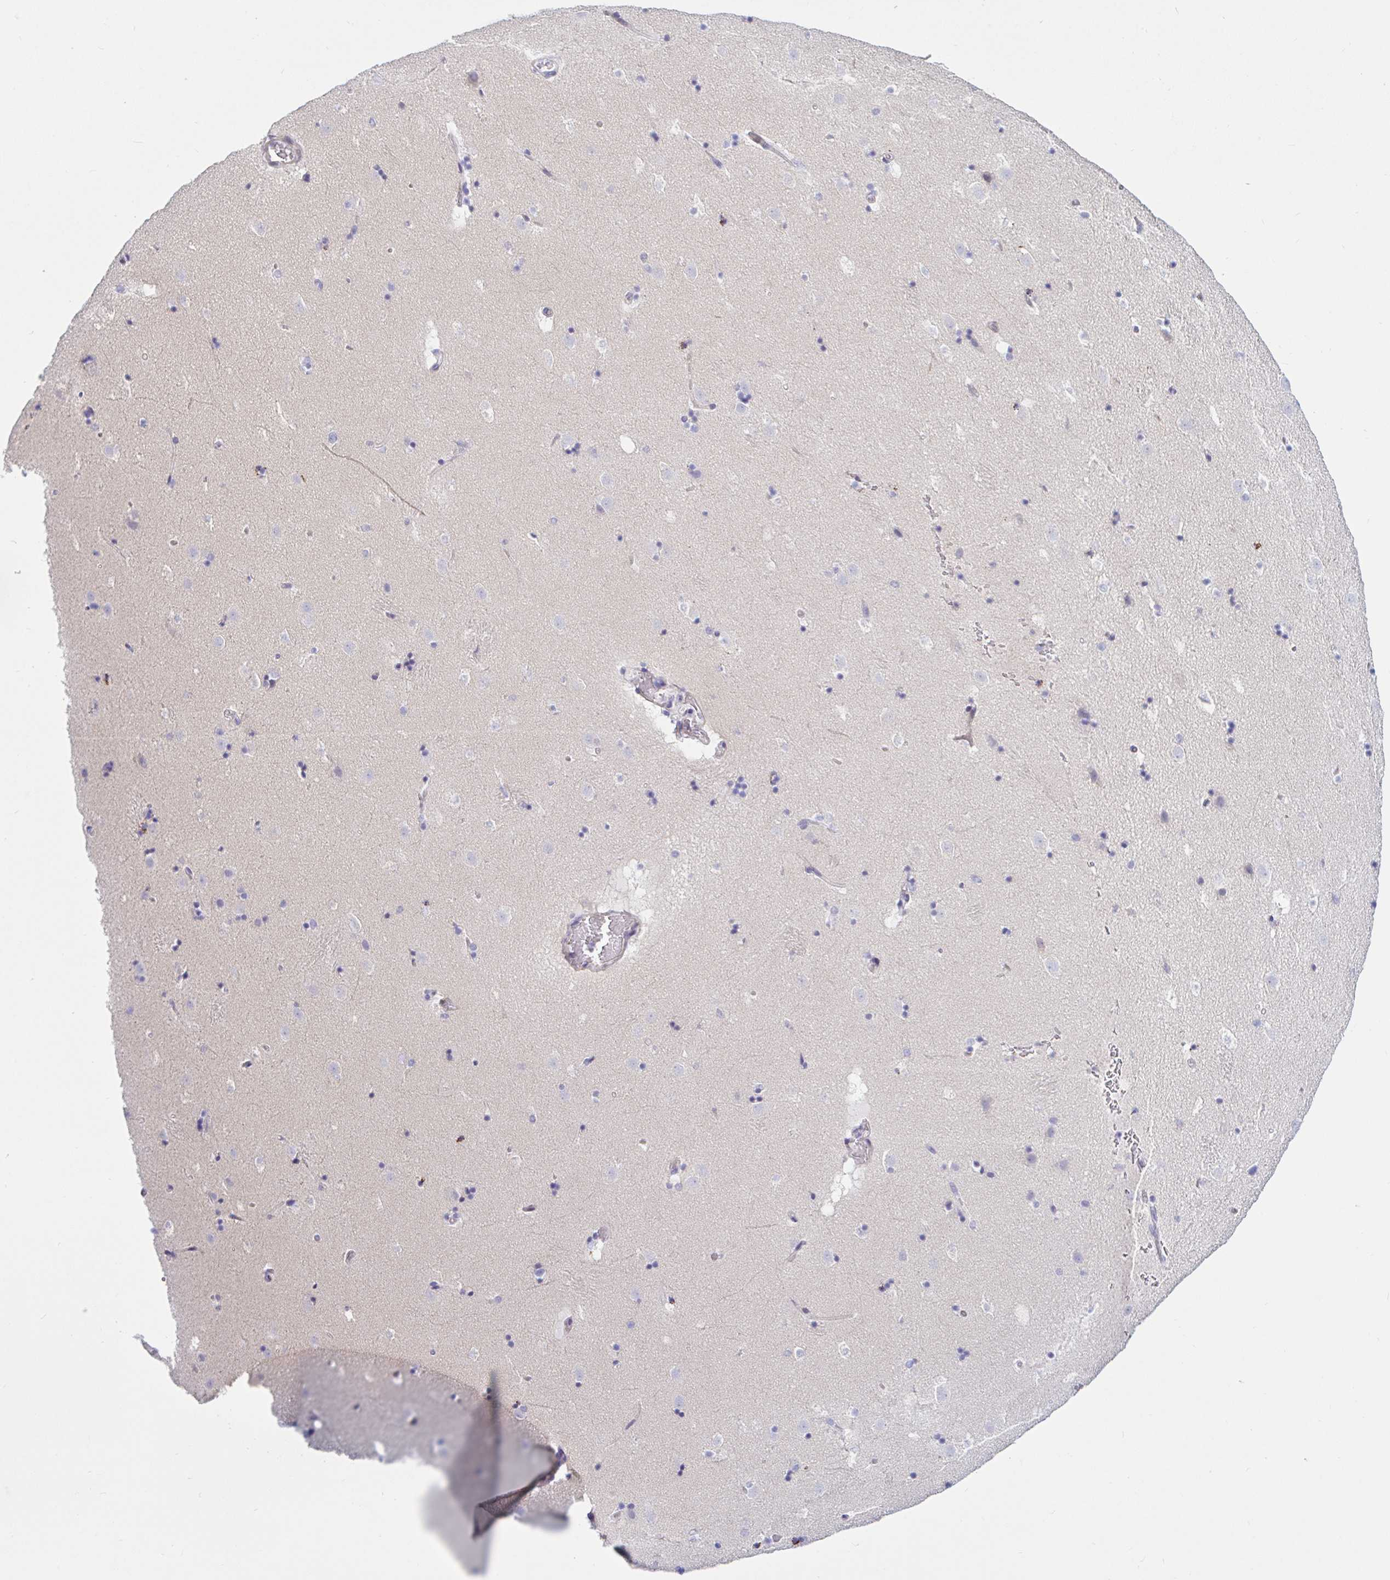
{"staining": {"intensity": "negative", "quantity": "none", "location": "none"}, "tissue": "caudate", "cell_type": "Glial cells", "image_type": "normal", "snomed": [{"axis": "morphology", "description": "Normal tissue, NOS"}, {"axis": "topography", "description": "Lateral ventricle wall"}], "caption": "This is a histopathology image of immunohistochemistry staining of unremarkable caudate, which shows no staining in glial cells. The staining is performed using DAB (3,3'-diaminobenzidine) brown chromogen with nuclei counter-stained in using hematoxylin.", "gene": "ENSG00000271254", "patient": {"sex": "male", "age": 37}}